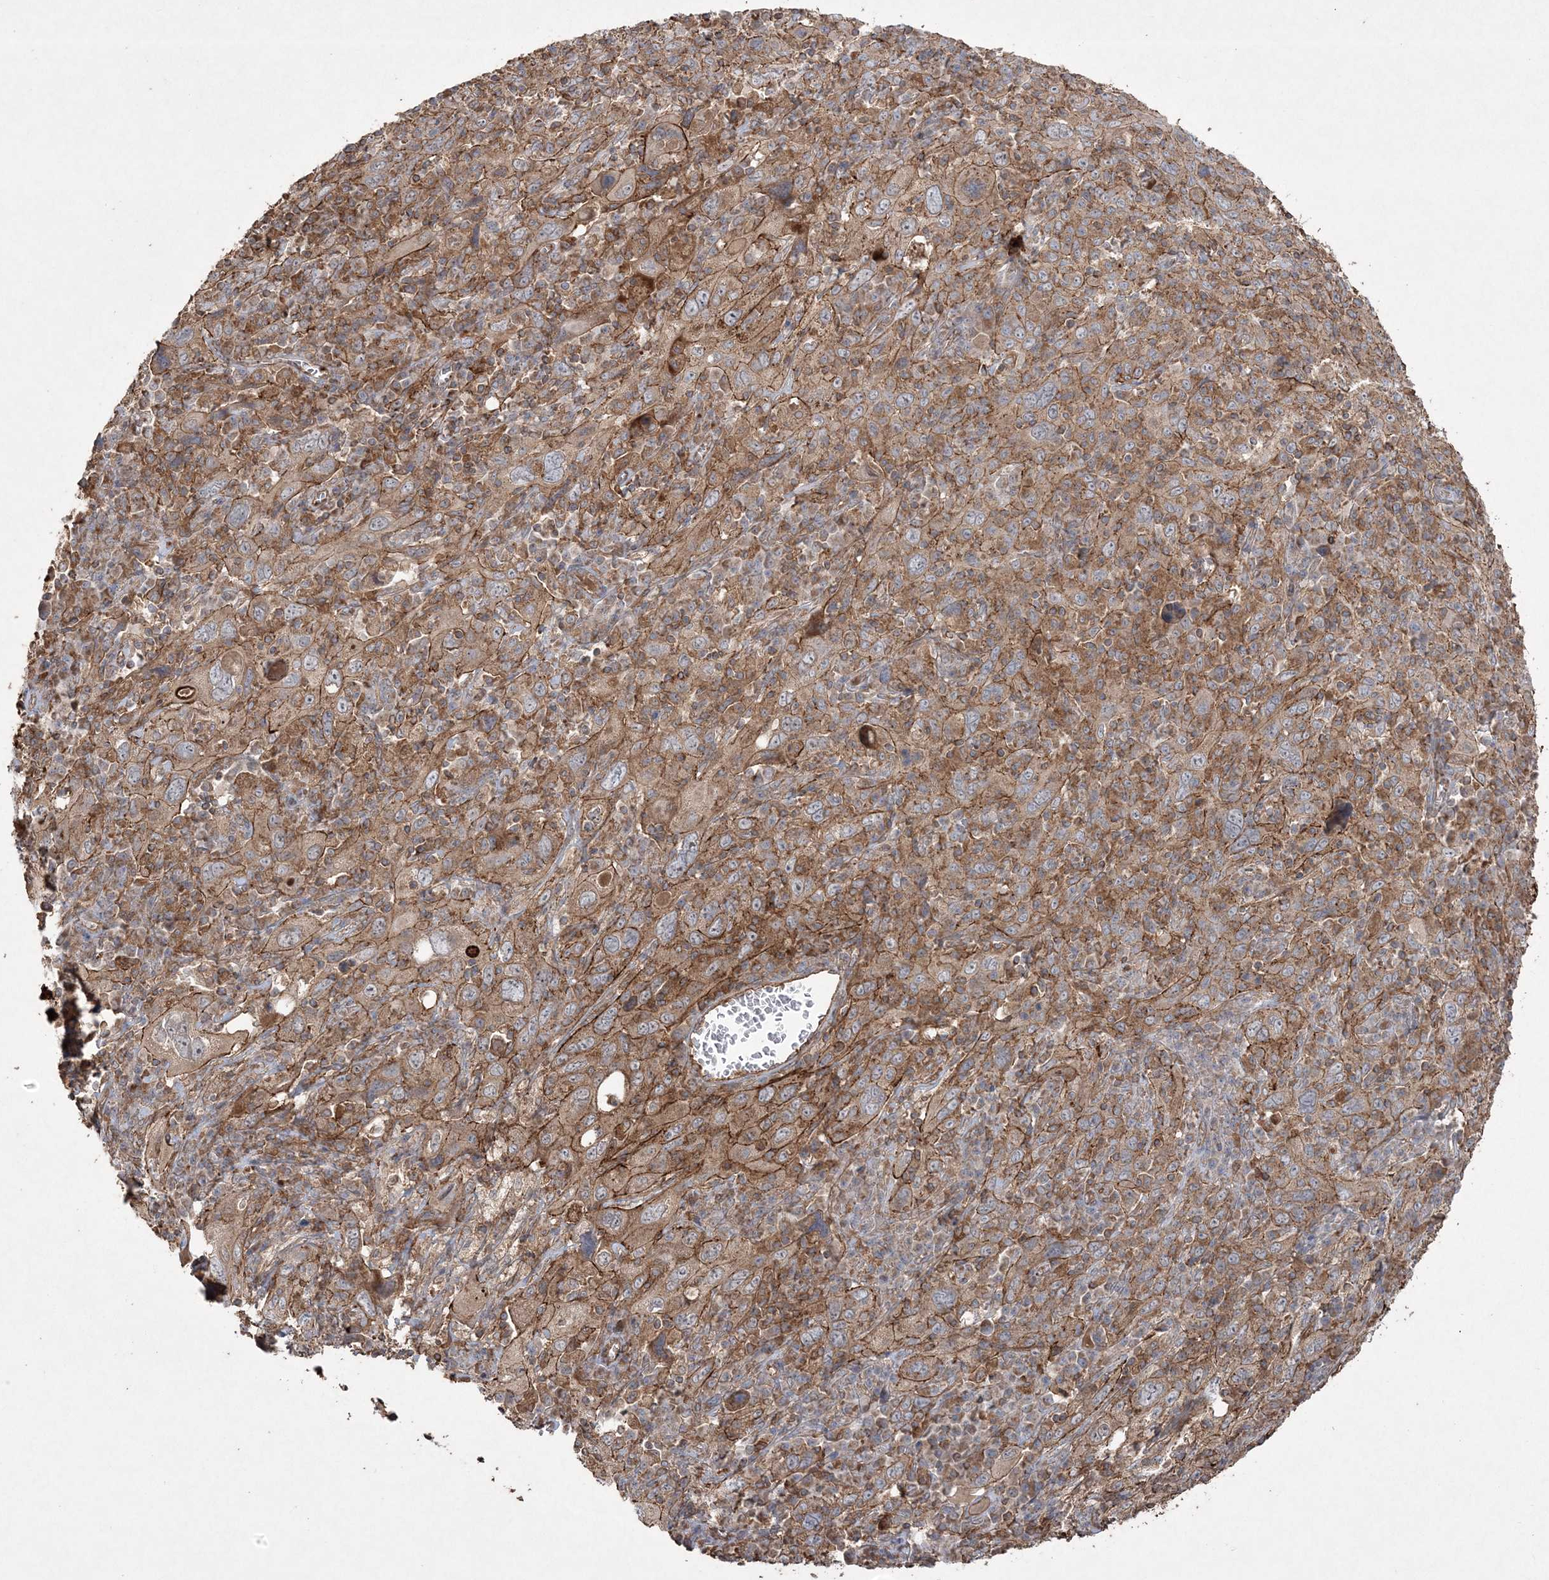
{"staining": {"intensity": "moderate", "quantity": ">75%", "location": "cytoplasmic/membranous"}, "tissue": "cervical cancer", "cell_type": "Tumor cells", "image_type": "cancer", "snomed": [{"axis": "morphology", "description": "Squamous cell carcinoma, NOS"}, {"axis": "topography", "description": "Cervix"}], "caption": "This is a histology image of immunohistochemistry staining of squamous cell carcinoma (cervical), which shows moderate positivity in the cytoplasmic/membranous of tumor cells.", "gene": "TTC7A", "patient": {"sex": "female", "age": 46}}